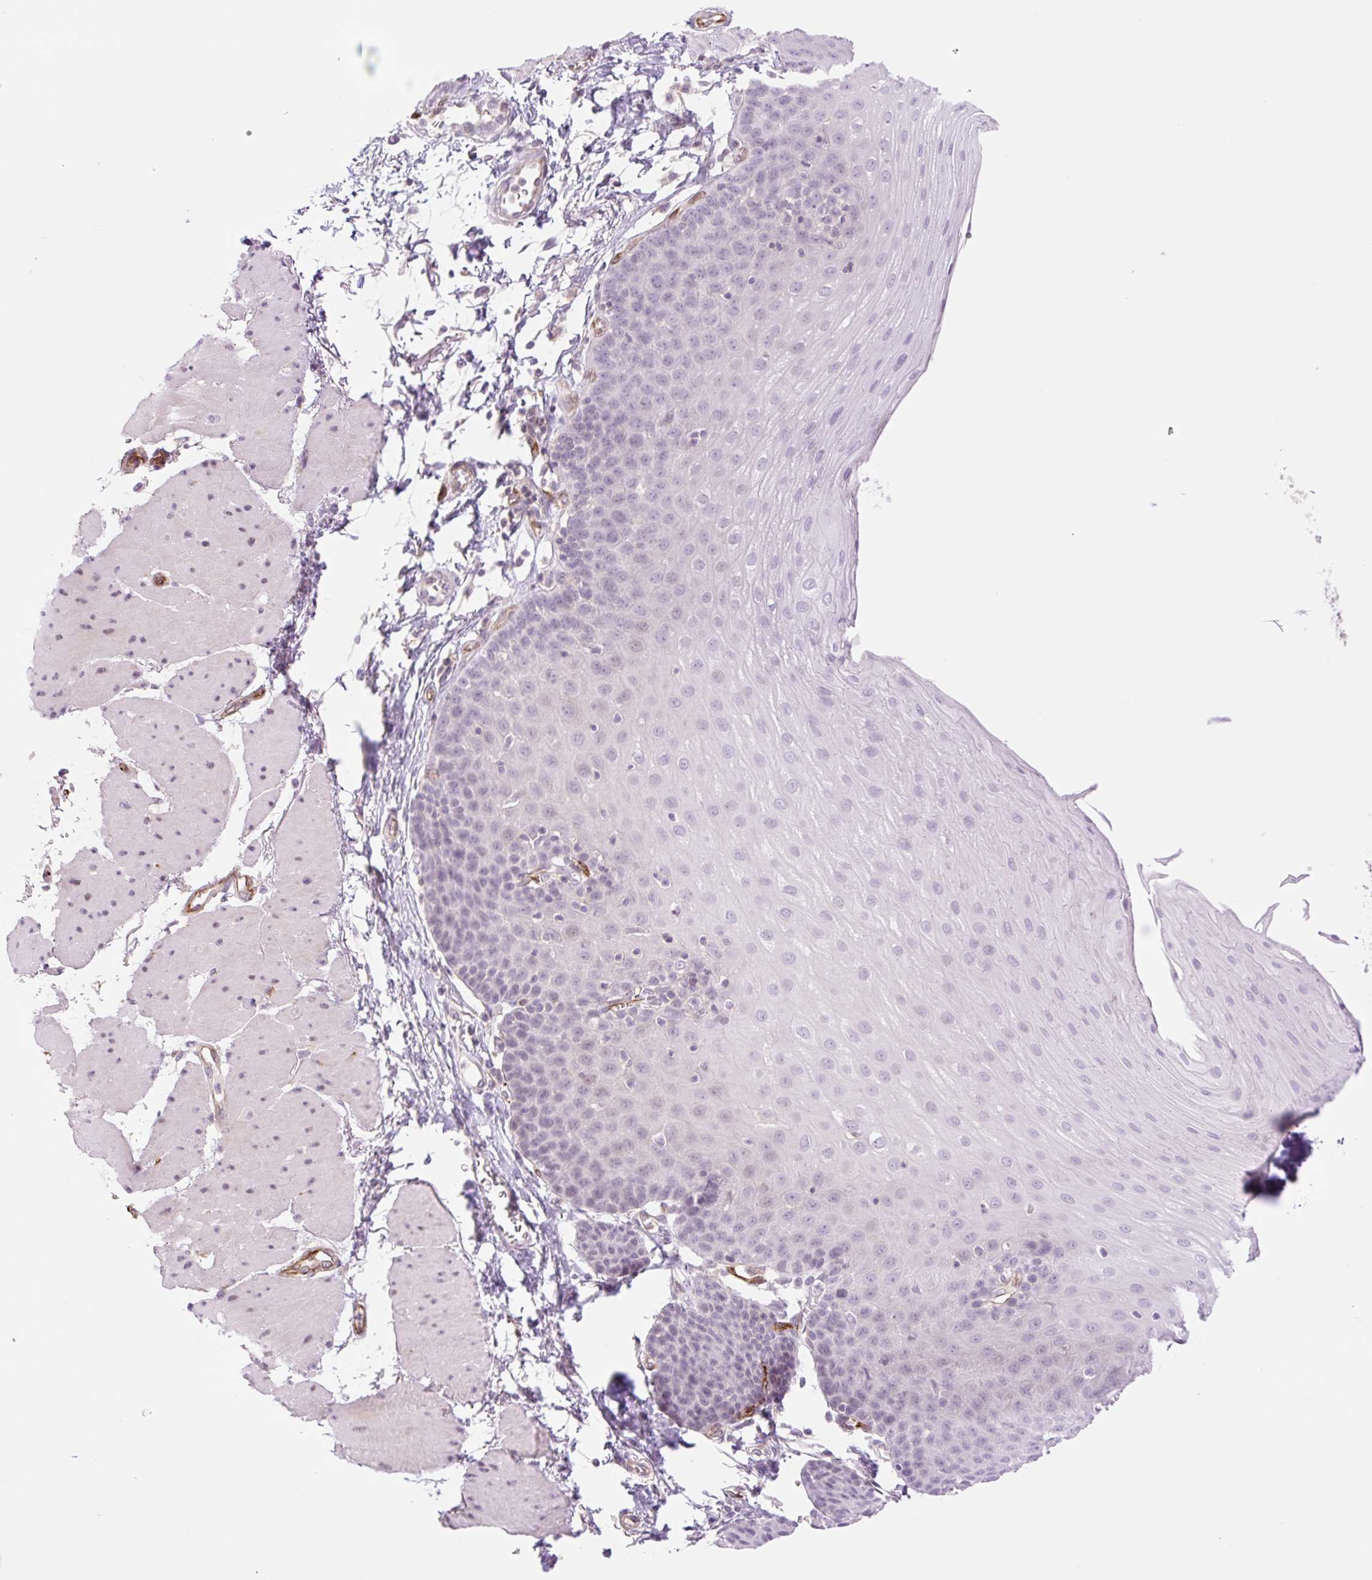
{"staining": {"intensity": "negative", "quantity": "none", "location": "none"}, "tissue": "esophagus", "cell_type": "Squamous epithelial cells", "image_type": "normal", "snomed": [{"axis": "morphology", "description": "Normal tissue, NOS"}, {"axis": "topography", "description": "Esophagus"}], "caption": "There is no significant staining in squamous epithelial cells of esophagus. (DAB immunohistochemistry with hematoxylin counter stain).", "gene": "ZFYVE21", "patient": {"sex": "female", "age": 81}}